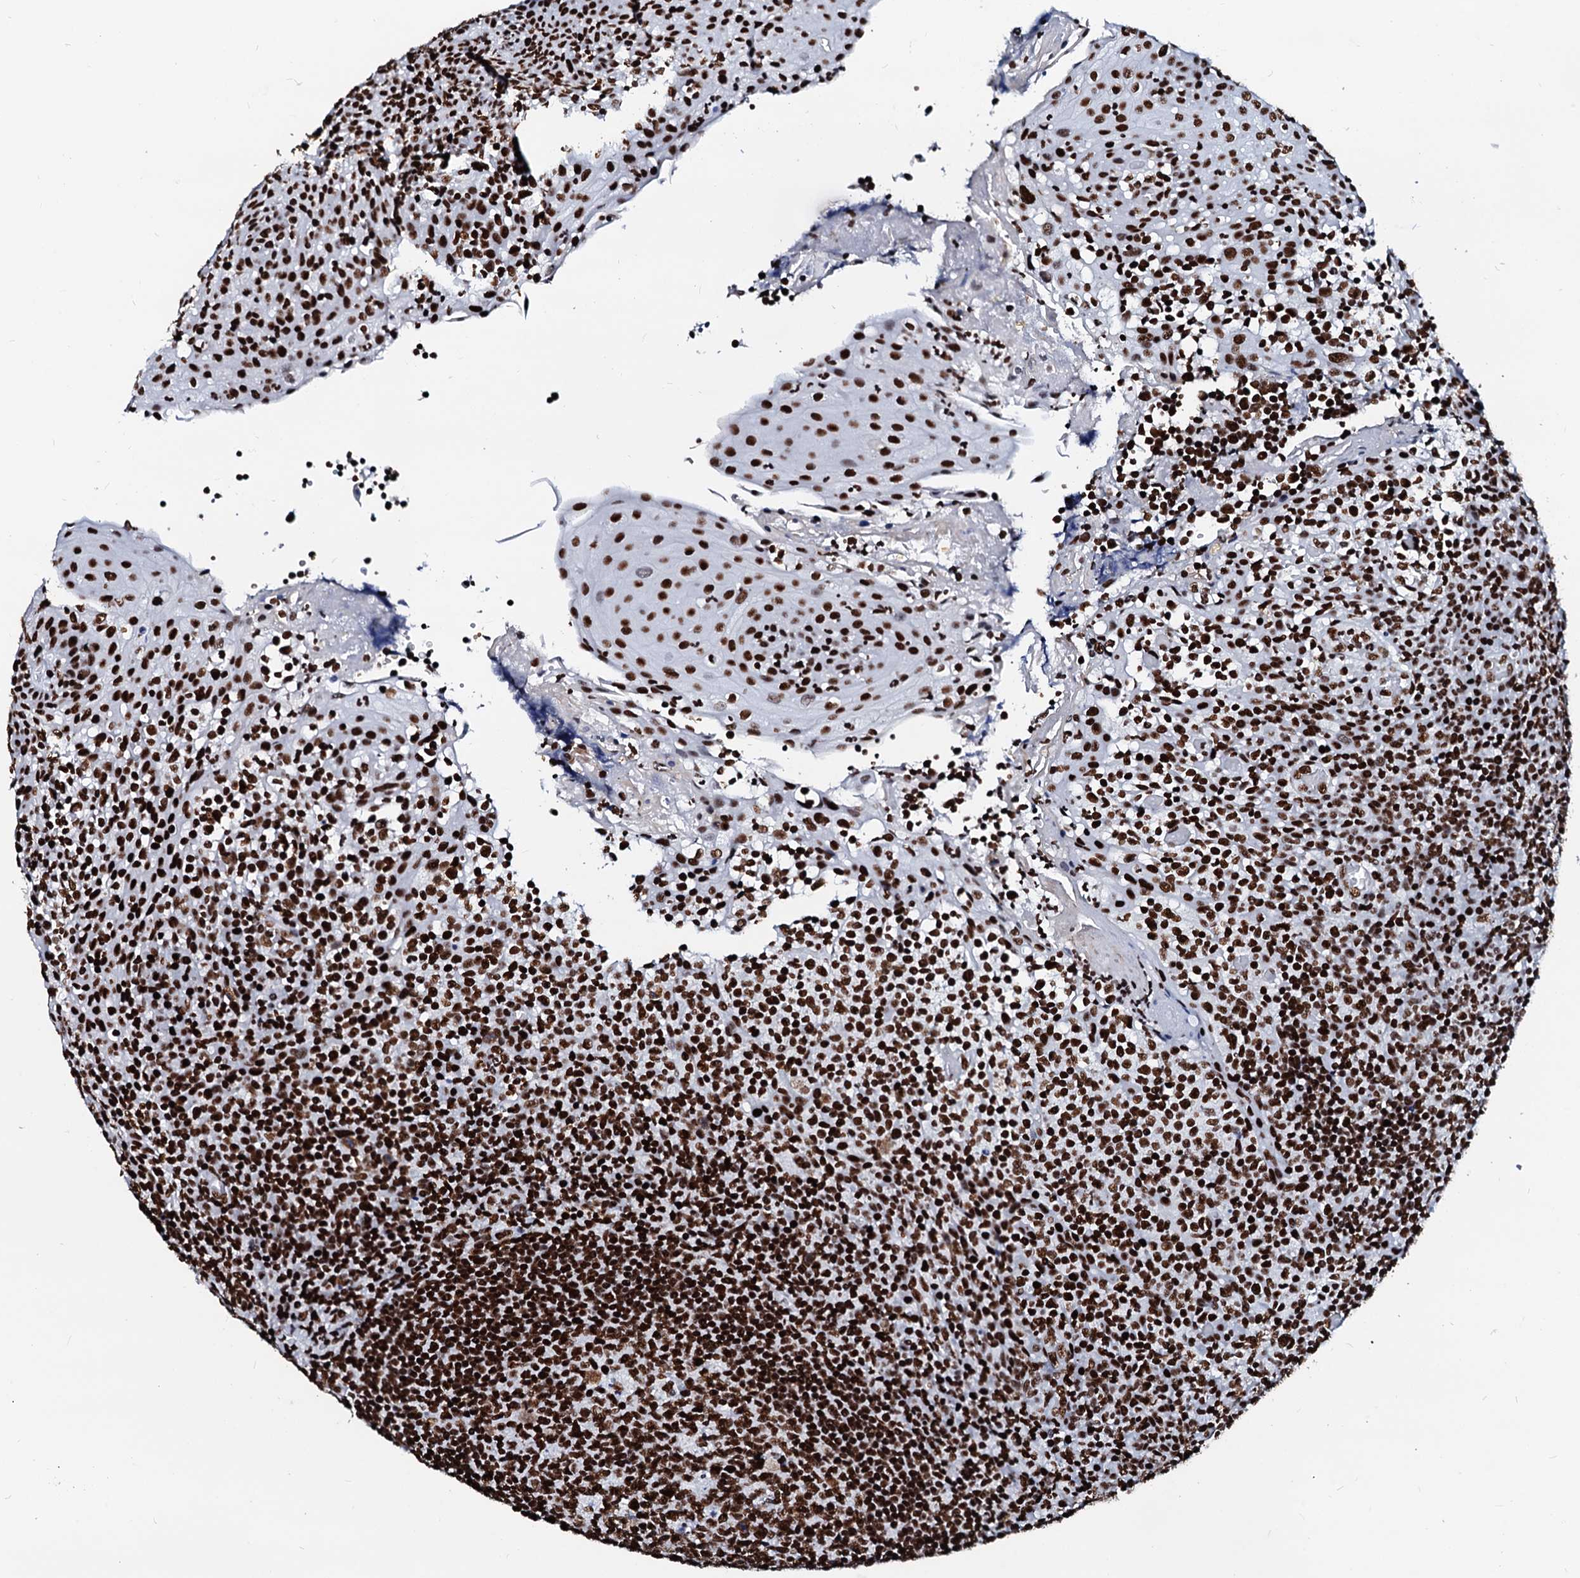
{"staining": {"intensity": "strong", "quantity": ">75%", "location": "nuclear"}, "tissue": "tonsil", "cell_type": "Germinal center cells", "image_type": "normal", "snomed": [{"axis": "morphology", "description": "Normal tissue, NOS"}, {"axis": "topography", "description": "Tonsil"}], "caption": "Human tonsil stained with a brown dye reveals strong nuclear positive staining in about >75% of germinal center cells.", "gene": "RALY", "patient": {"sex": "female", "age": 19}}